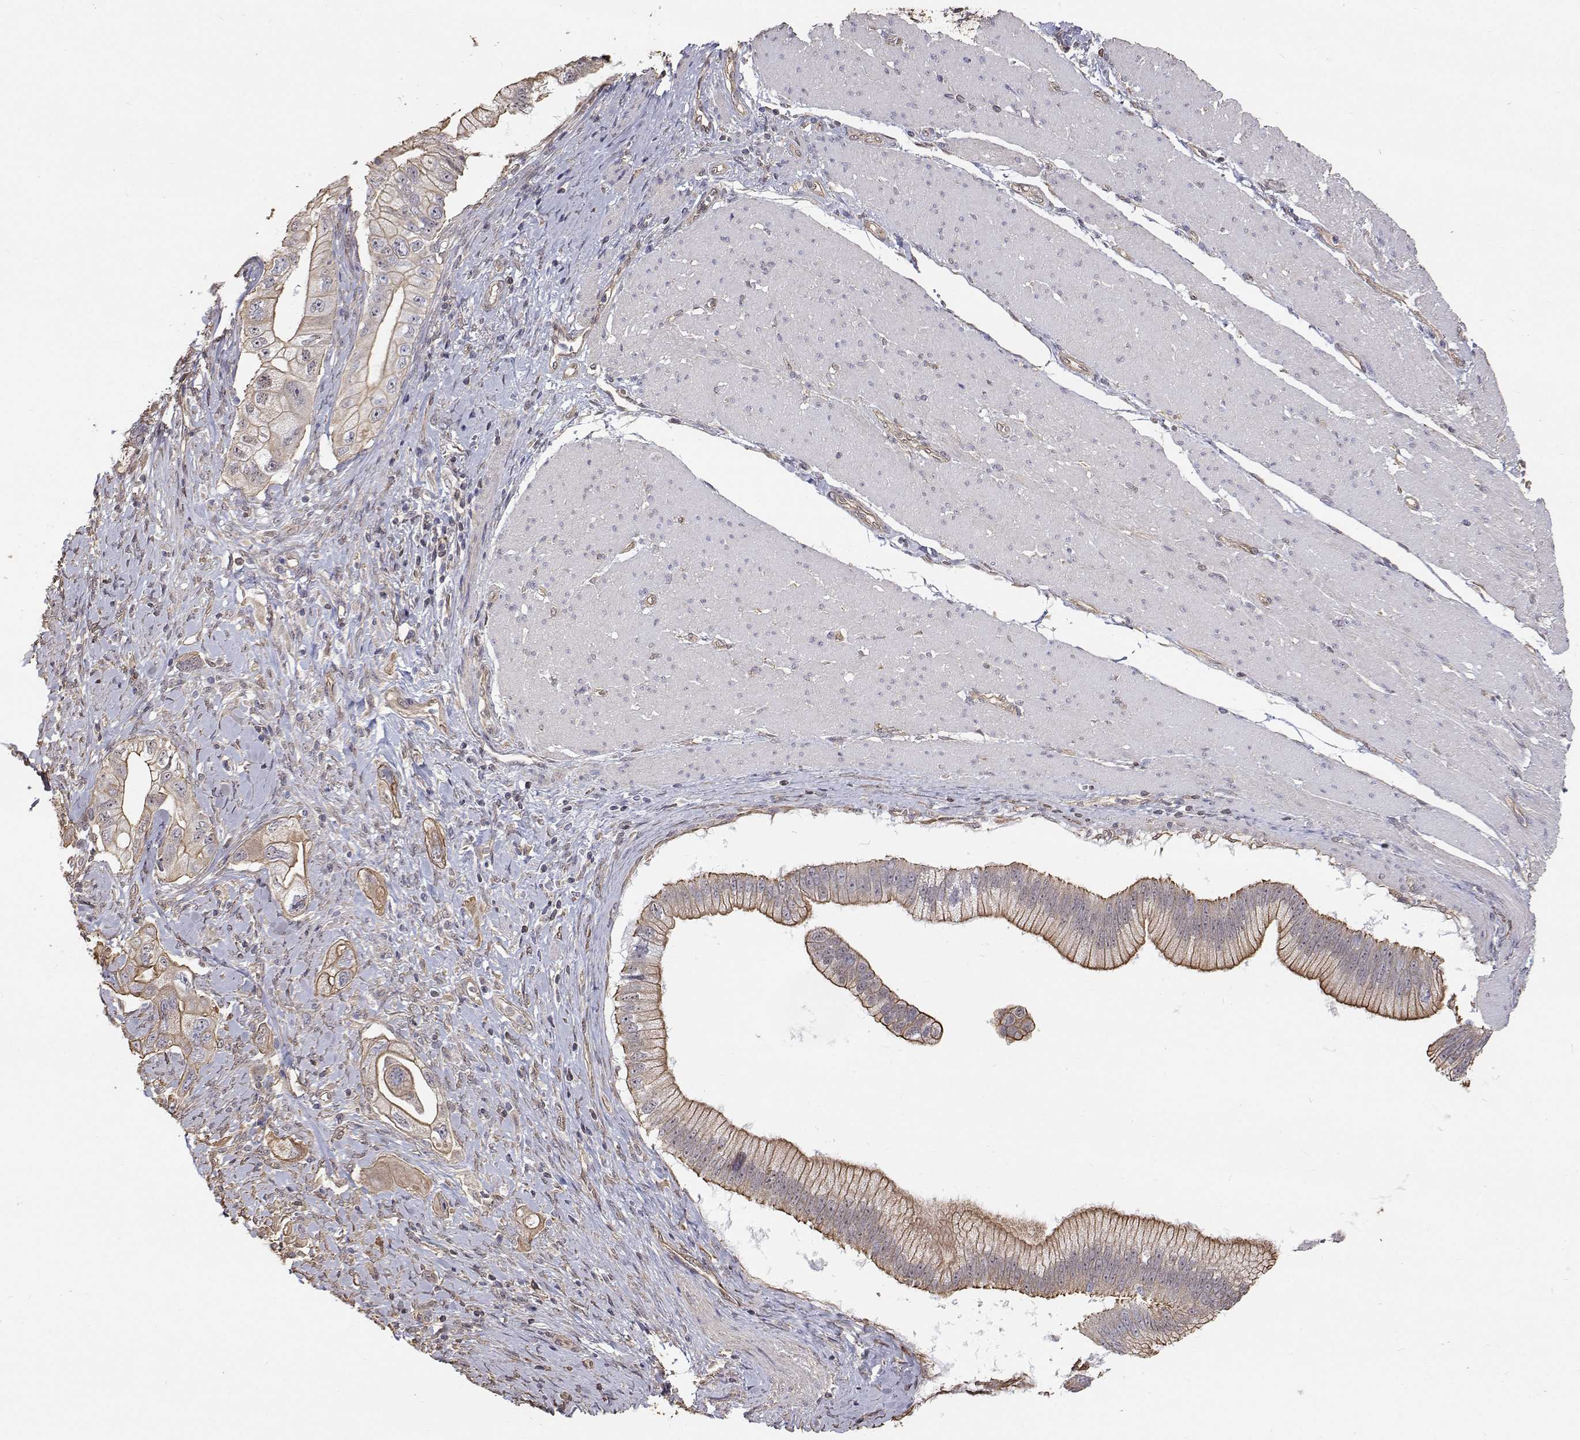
{"staining": {"intensity": "weak", "quantity": "25%-75%", "location": "cytoplasmic/membranous"}, "tissue": "pancreatic cancer", "cell_type": "Tumor cells", "image_type": "cancer", "snomed": [{"axis": "morphology", "description": "Adenocarcinoma, NOS"}, {"axis": "topography", "description": "Pancreas"}], "caption": "DAB (3,3'-diaminobenzidine) immunohistochemical staining of human pancreatic adenocarcinoma exhibits weak cytoplasmic/membranous protein expression in approximately 25%-75% of tumor cells.", "gene": "GSDMA", "patient": {"sex": "male", "age": 70}}